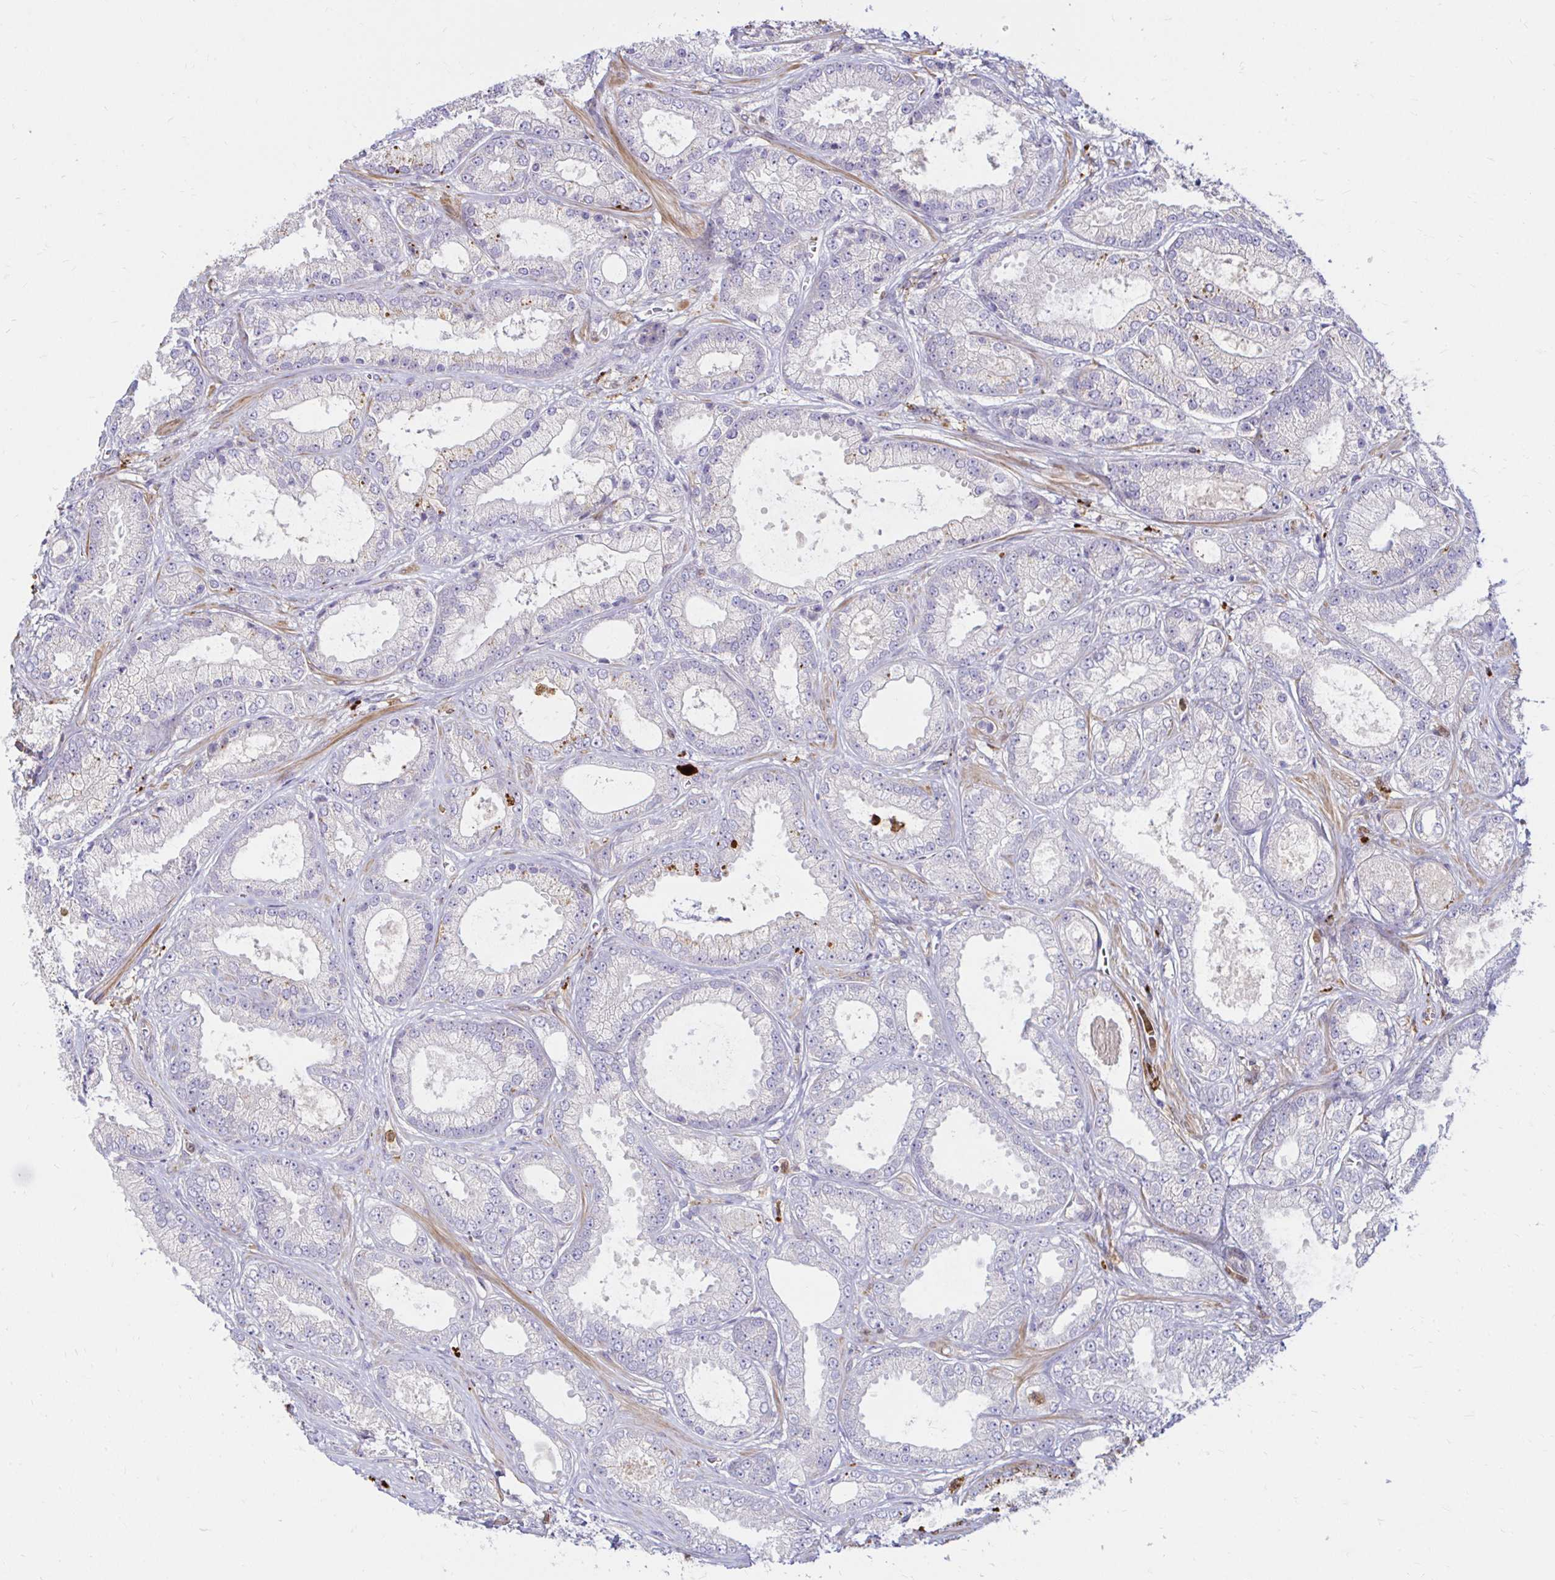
{"staining": {"intensity": "weak", "quantity": "25%-75%", "location": "cytoplasmic/membranous"}, "tissue": "prostate cancer", "cell_type": "Tumor cells", "image_type": "cancer", "snomed": [{"axis": "morphology", "description": "Adenocarcinoma, High grade"}, {"axis": "topography", "description": "Prostate"}], "caption": "Prostate cancer stained with a brown dye reveals weak cytoplasmic/membranous positive positivity in about 25%-75% of tumor cells.", "gene": "PYCARD", "patient": {"sex": "male", "age": 67}}